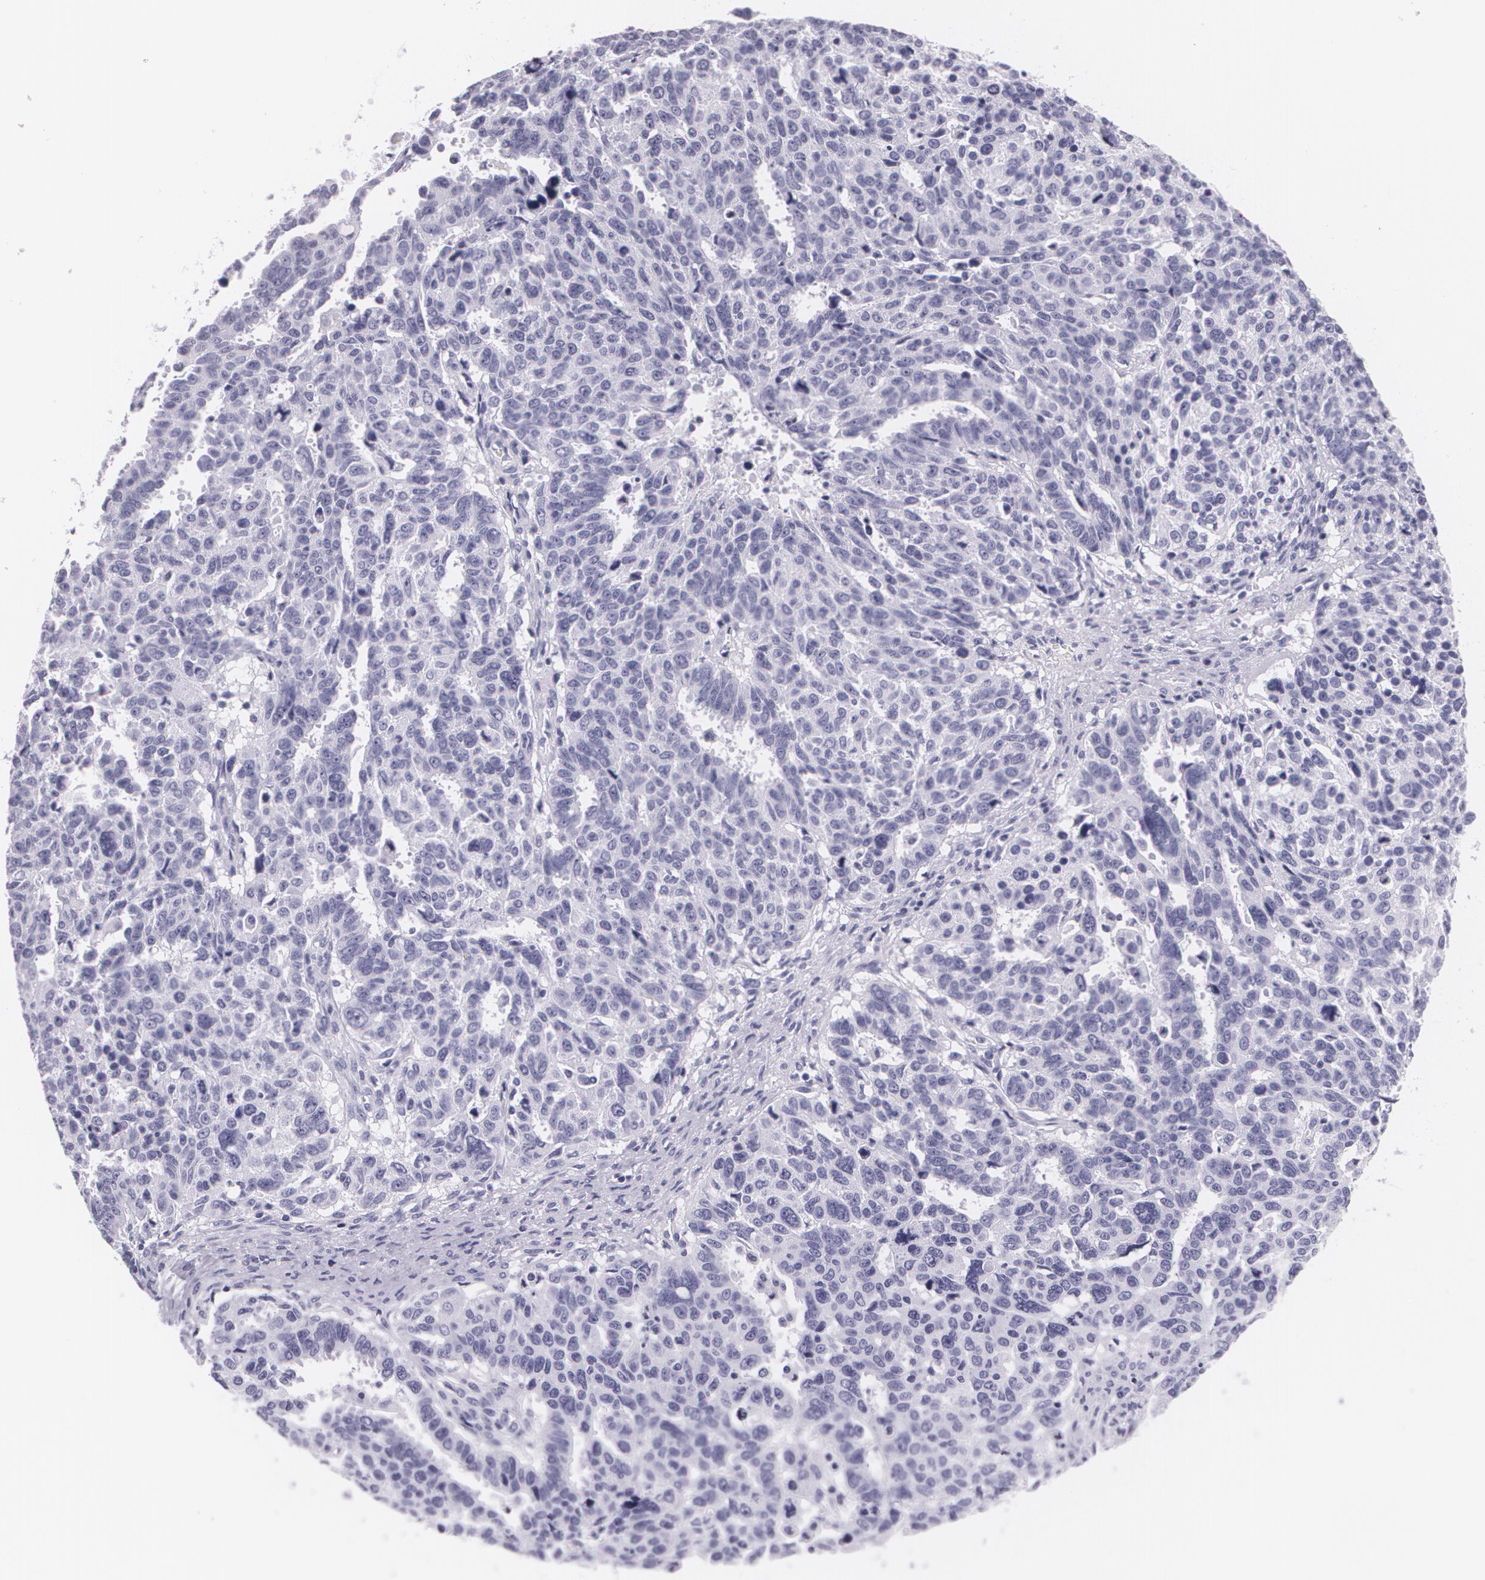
{"staining": {"intensity": "negative", "quantity": "none", "location": "none"}, "tissue": "ovarian cancer", "cell_type": "Tumor cells", "image_type": "cancer", "snomed": [{"axis": "morphology", "description": "Carcinoma, endometroid"}, {"axis": "morphology", "description": "Cystadenocarcinoma, serous, NOS"}, {"axis": "topography", "description": "Ovary"}], "caption": "This is an IHC photomicrograph of human serous cystadenocarcinoma (ovarian). There is no positivity in tumor cells.", "gene": "DLG4", "patient": {"sex": "female", "age": 45}}